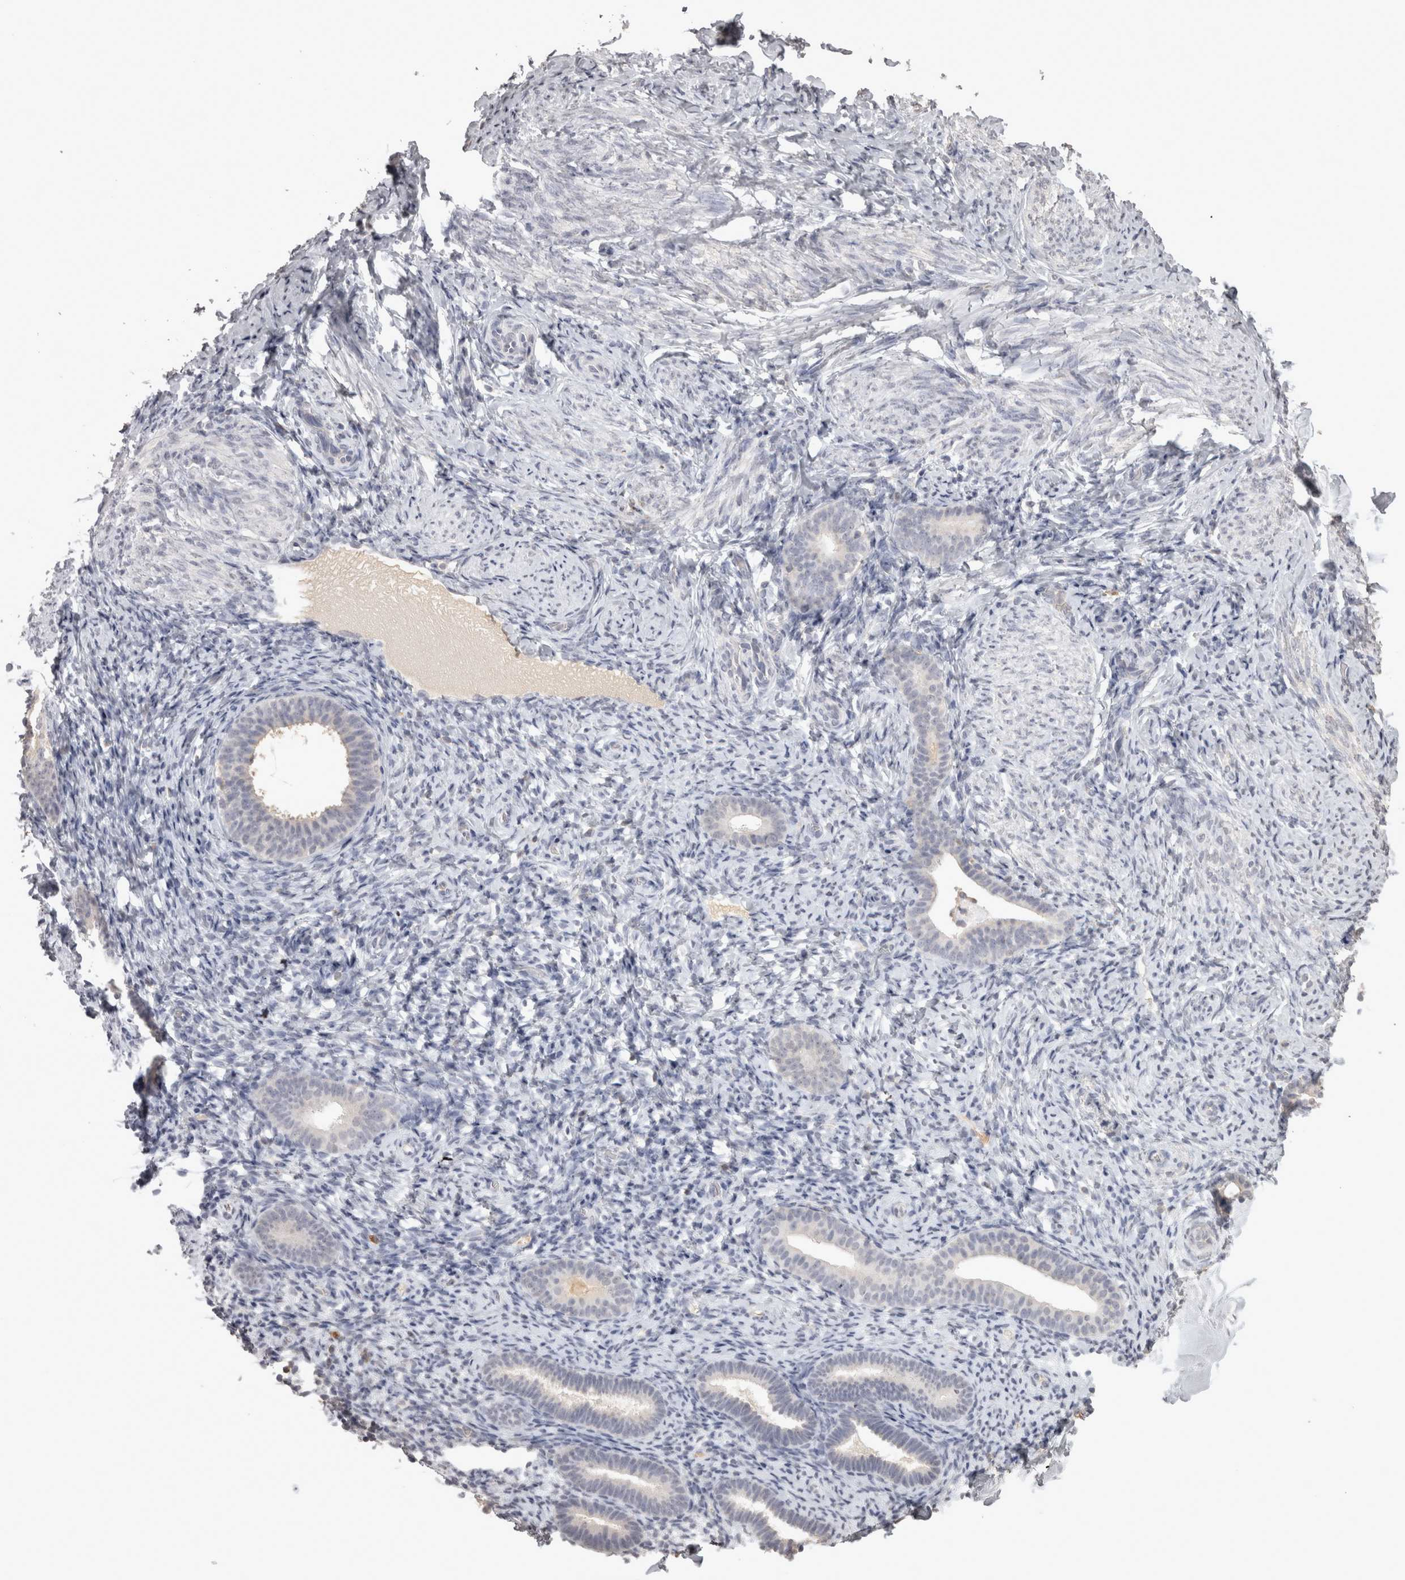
{"staining": {"intensity": "negative", "quantity": "none", "location": "none"}, "tissue": "endometrium", "cell_type": "Cells in endometrial stroma", "image_type": "normal", "snomed": [{"axis": "morphology", "description": "Normal tissue, NOS"}, {"axis": "topography", "description": "Endometrium"}], "caption": "The histopathology image demonstrates no staining of cells in endometrial stroma in normal endometrium.", "gene": "LAX1", "patient": {"sex": "female", "age": 51}}